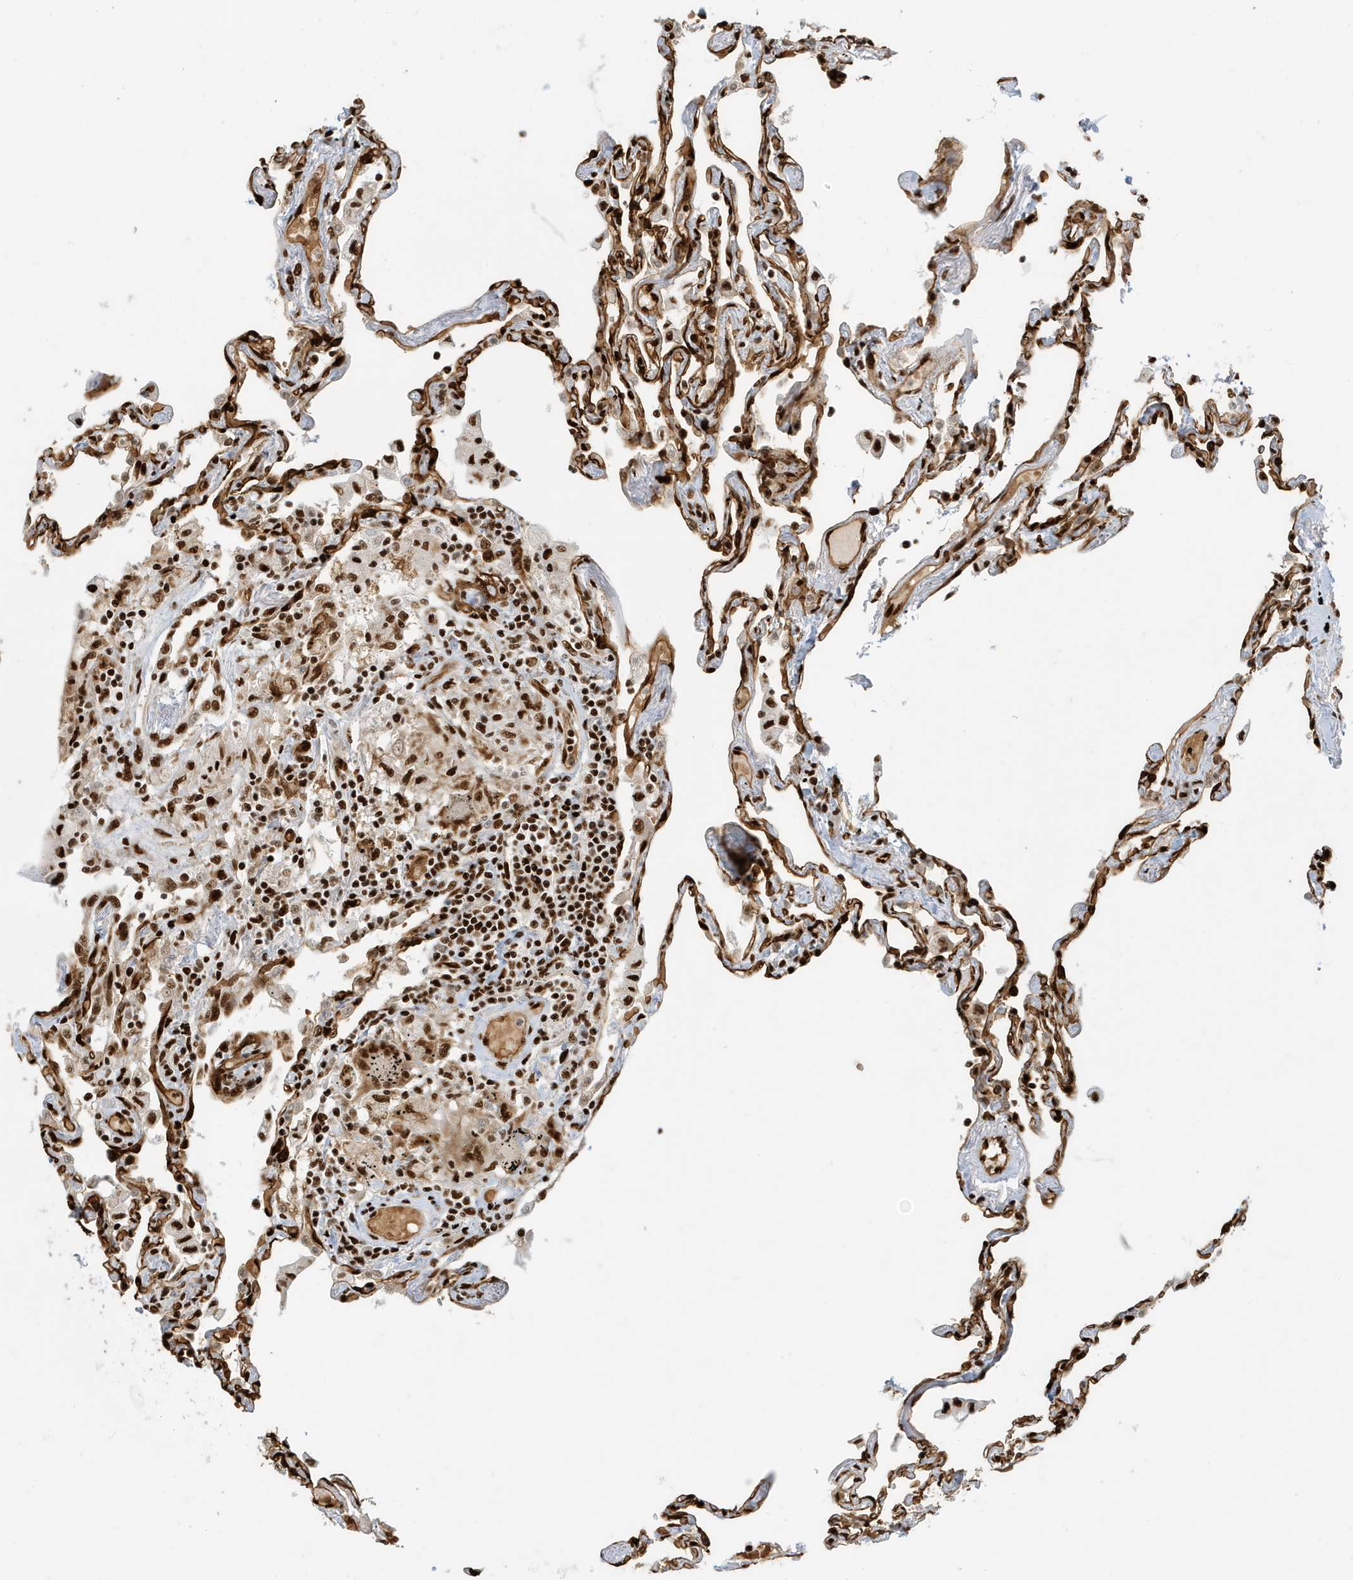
{"staining": {"intensity": "strong", "quantity": ">75%", "location": "cytoplasmic/membranous,nuclear"}, "tissue": "lung", "cell_type": "Alveolar cells", "image_type": "normal", "snomed": [{"axis": "morphology", "description": "Normal tissue, NOS"}, {"axis": "topography", "description": "Lung"}], "caption": "Lung stained for a protein displays strong cytoplasmic/membranous,nuclear positivity in alveolar cells.", "gene": "CKS1B", "patient": {"sex": "female", "age": 67}}